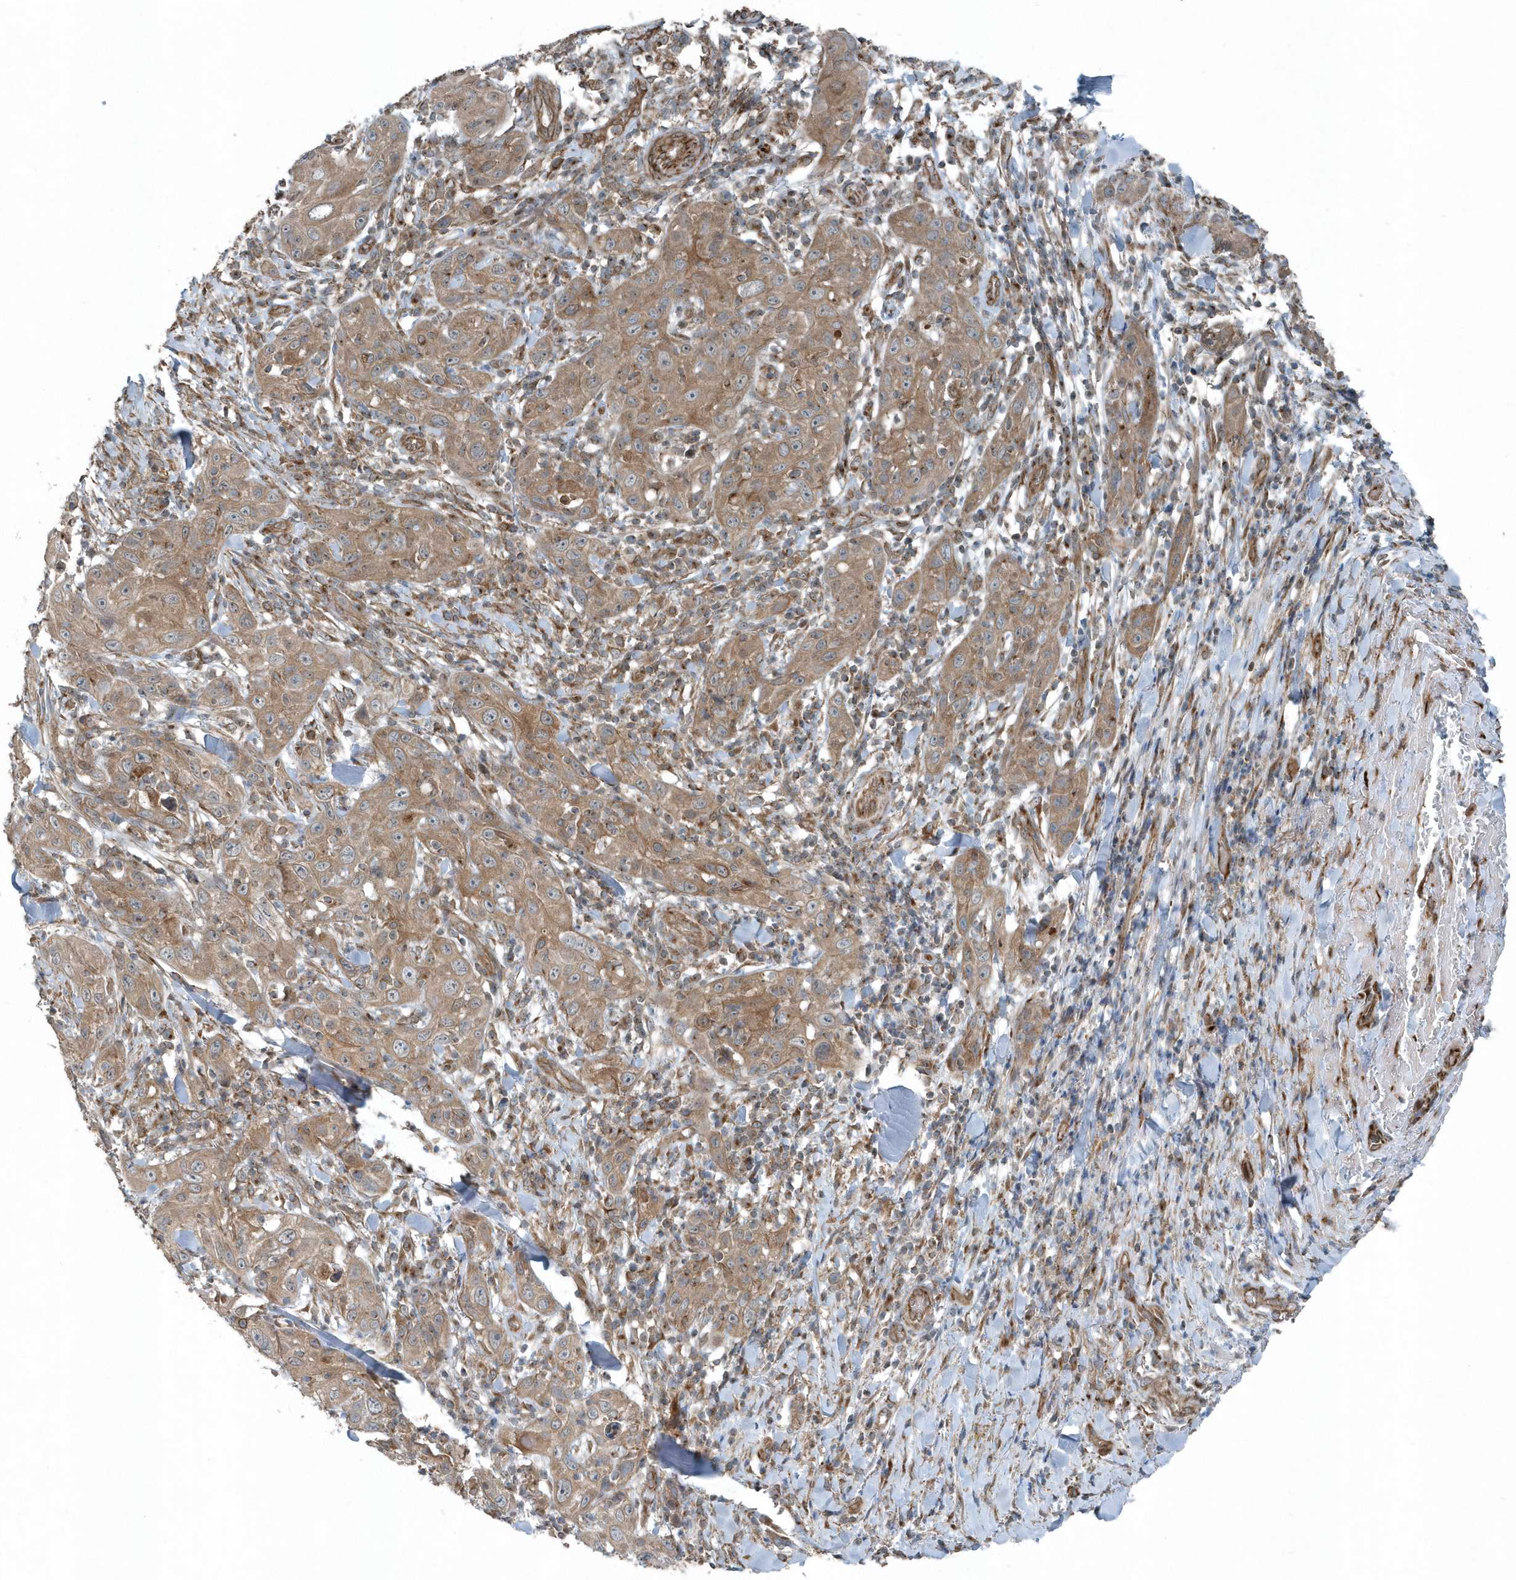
{"staining": {"intensity": "moderate", "quantity": ">75%", "location": "cytoplasmic/membranous"}, "tissue": "skin cancer", "cell_type": "Tumor cells", "image_type": "cancer", "snomed": [{"axis": "morphology", "description": "Squamous cell carcinoma, NOS"}, {"axis": "topography", "description": "Skin"}], "caption": "IHC (DAB (3,3'-diaminobenzidine)) staining of human skin squamous cell carcinoma displays moderate cytoplasmic/membranous protein staining in approximately >75% of tumor cells.", "gene": "GCC2", "patient": {"sex": "female", "age": 88}}